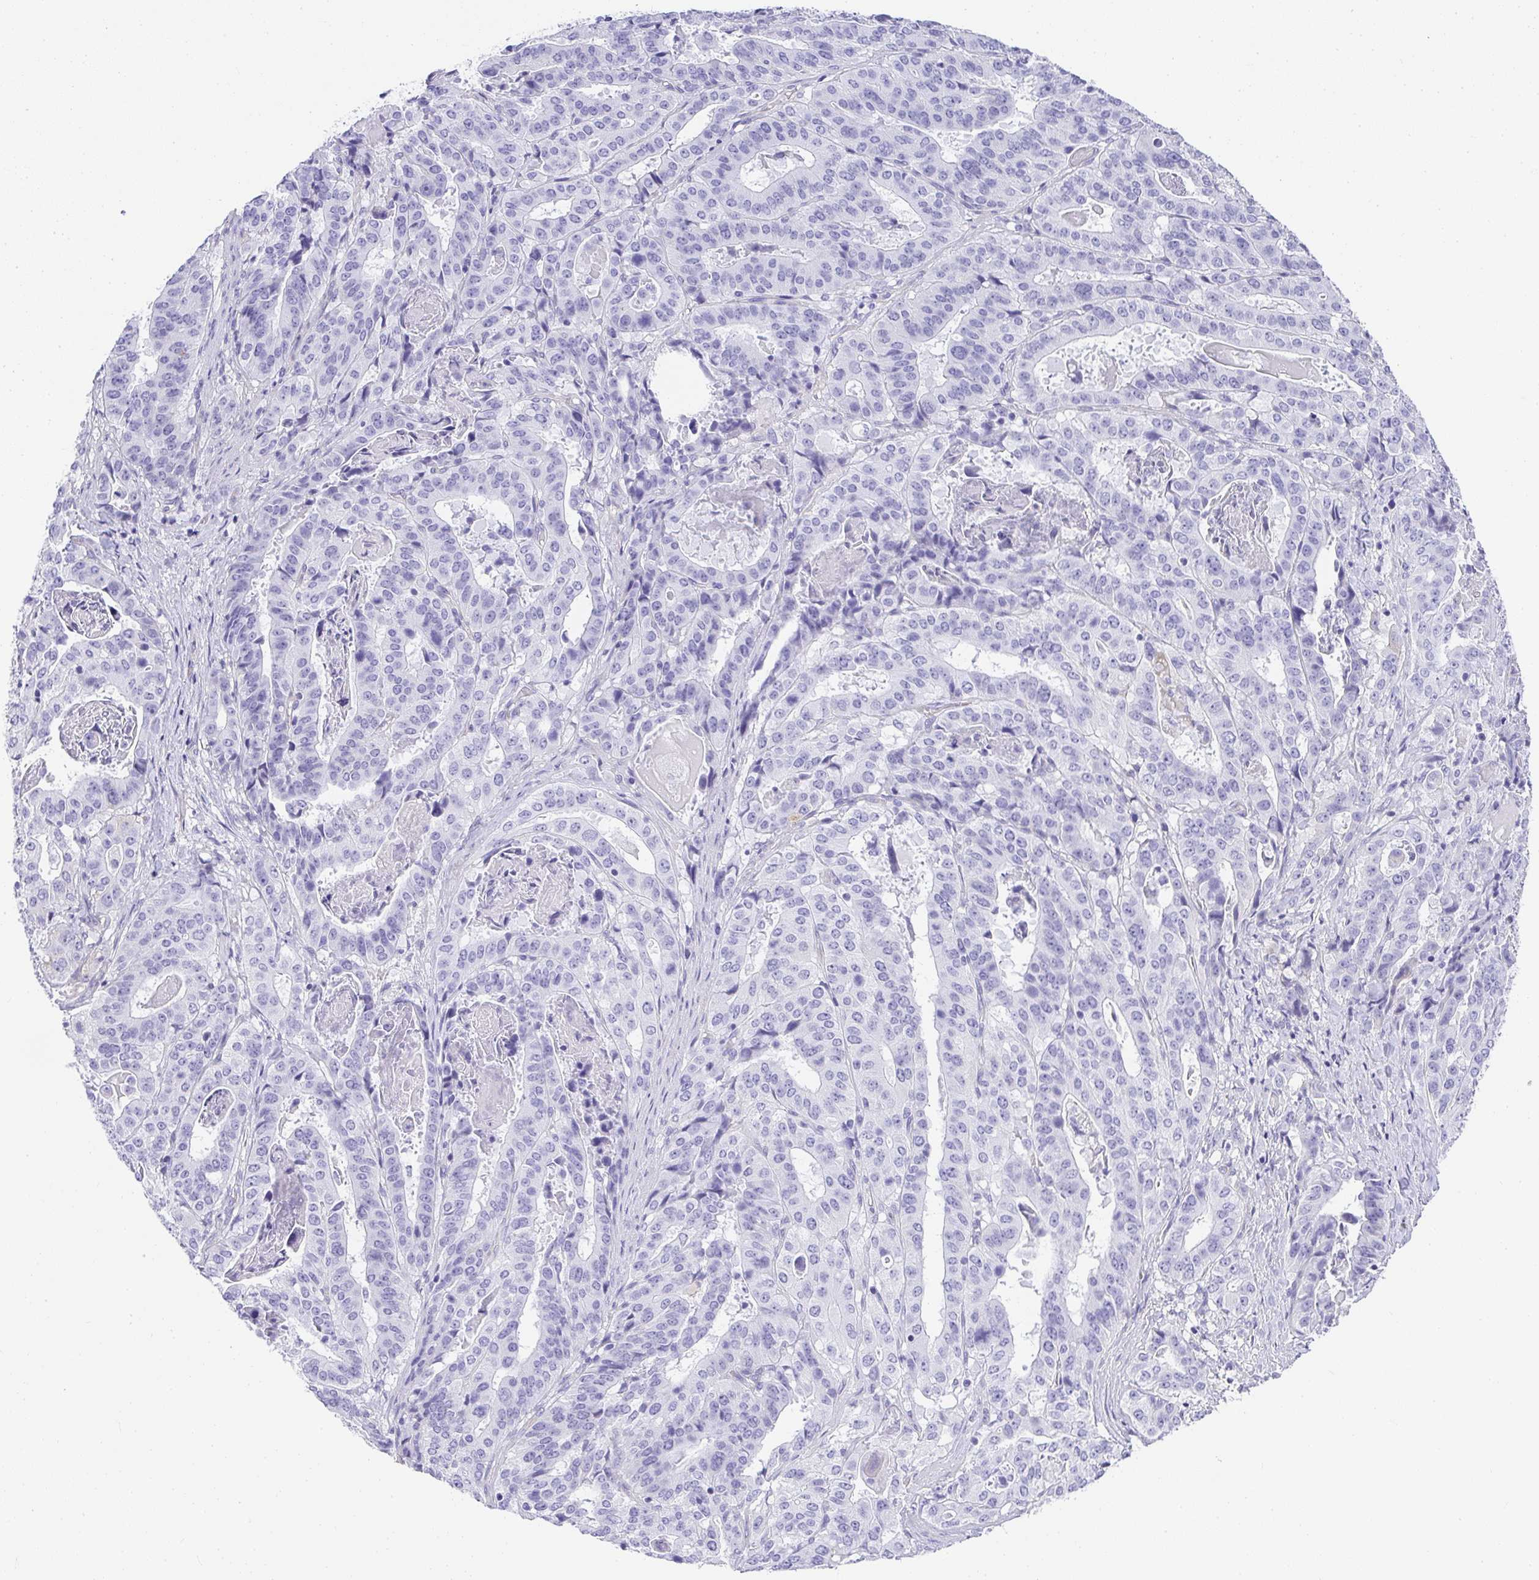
{"staining": {"intensity": "negative", "quantity": "none", "location": "none"}, "tissue": "stomach cancer", "cell_type": "Tumor cells", "image_type": "cancer", "snomed": [{"axis": "morphology", "description": "Adenocarcinoma, NOS"}, {"axis": "topography", "description": "Stomach"}], "caption": "Stomach cancer stained for a protein using immunohistochemistry exhibits no expression tumor cells.", "gene": "PLPPR3", "patient": {"sex": "male", "age": 48}}